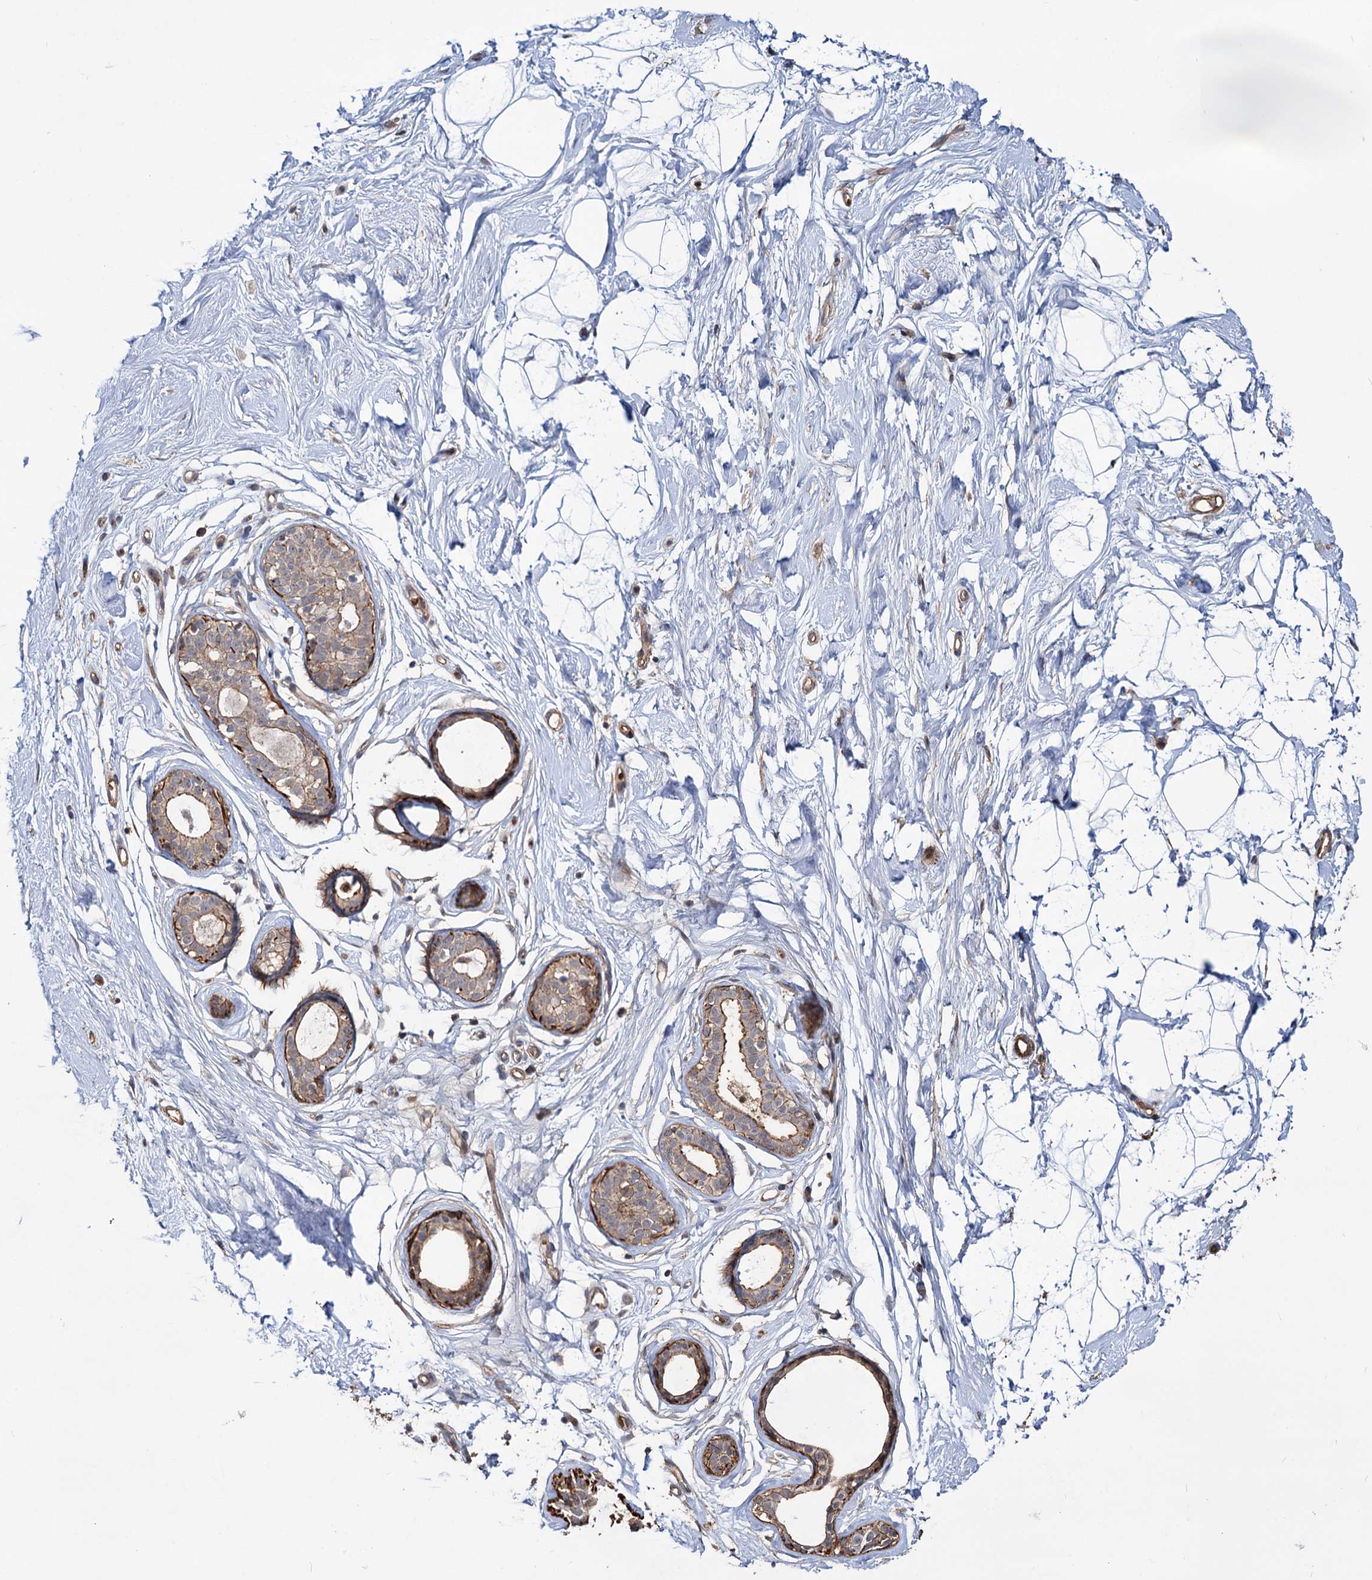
{"staining": {"intensity": "negative", "quantity": "none", "location": "none"}, "tissue": "breast", "cell_type": "Adipocytes", "image_type": "normal", "snomed": [{"axis": "morphology", "description": "Normal tissue, NOS"}, {"axis": "morphology", "description": "Adenoma, NOS"}, {"axis": "topography", "description": "Breast"}], "caption": "This is a histopathology image of immunohistochemistry (IHC) staining of normal breast, which shows no positivity in adipocytes. (DAB (3,3'-diaminobenzidine) immunohistochemistry (IHC), high magnification).", "gene": "GRIP1", "patient": {"sex": "female", "age": 23}}